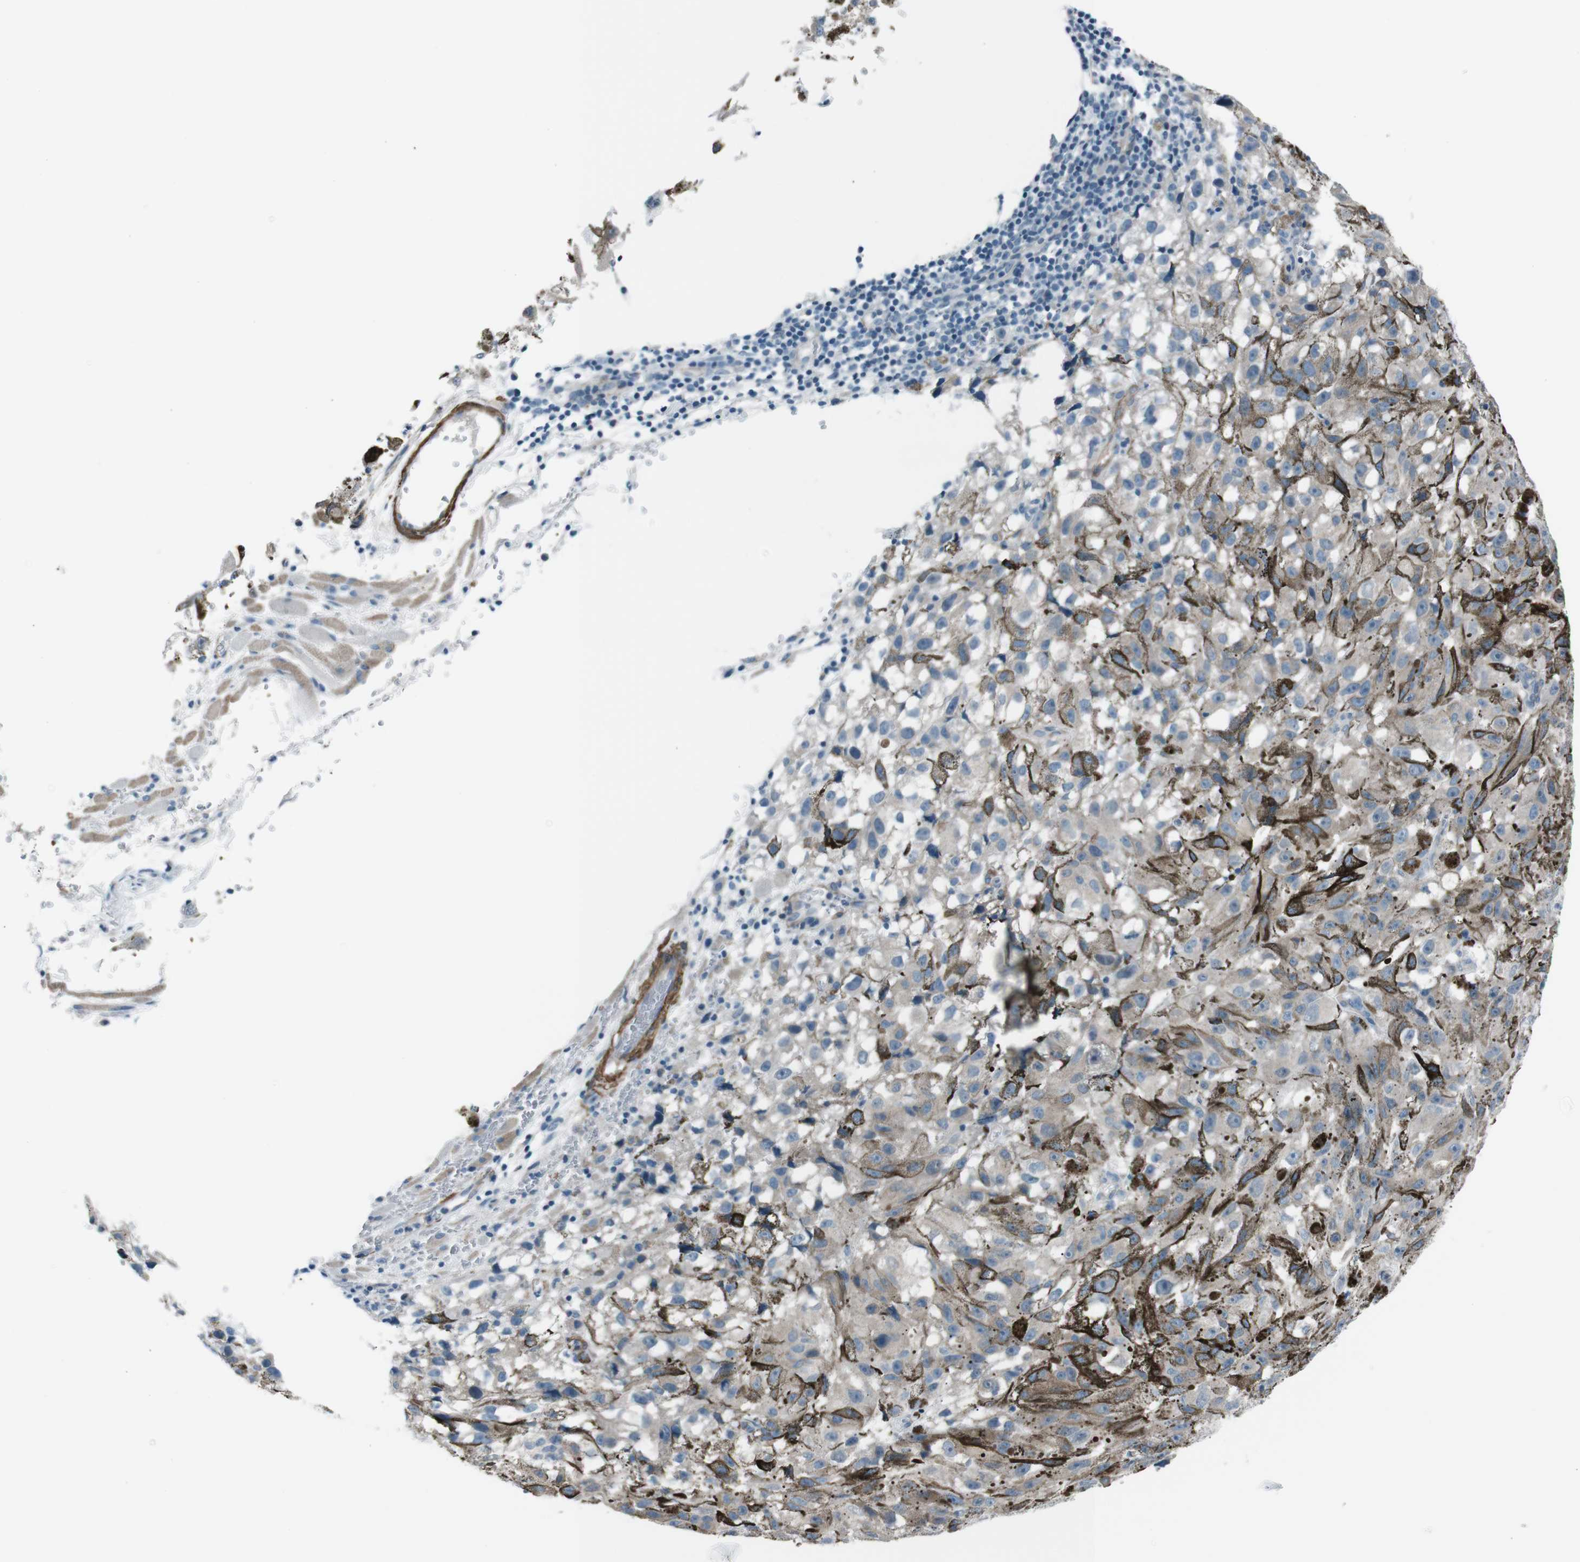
{"staining": {"intensity": "negative", "quantity": "none", "location": "none"}, "tissue": "melanoma", "cell_type": "Tumor cells", "image_type": "cancer", "snomed": [{"axis": "morphology", "description": "Malignant melanoma, NOS"}, {"axis": "topography", "description": "Skin"}], "caption": "Immunohistochemistry image of neoplastic tissue: human malignant melanoma stained with DAB displays no significant protein staining in tumor cells.", "gene": "PDLIM5", "patient": {"sex": "female", "age": 104}}